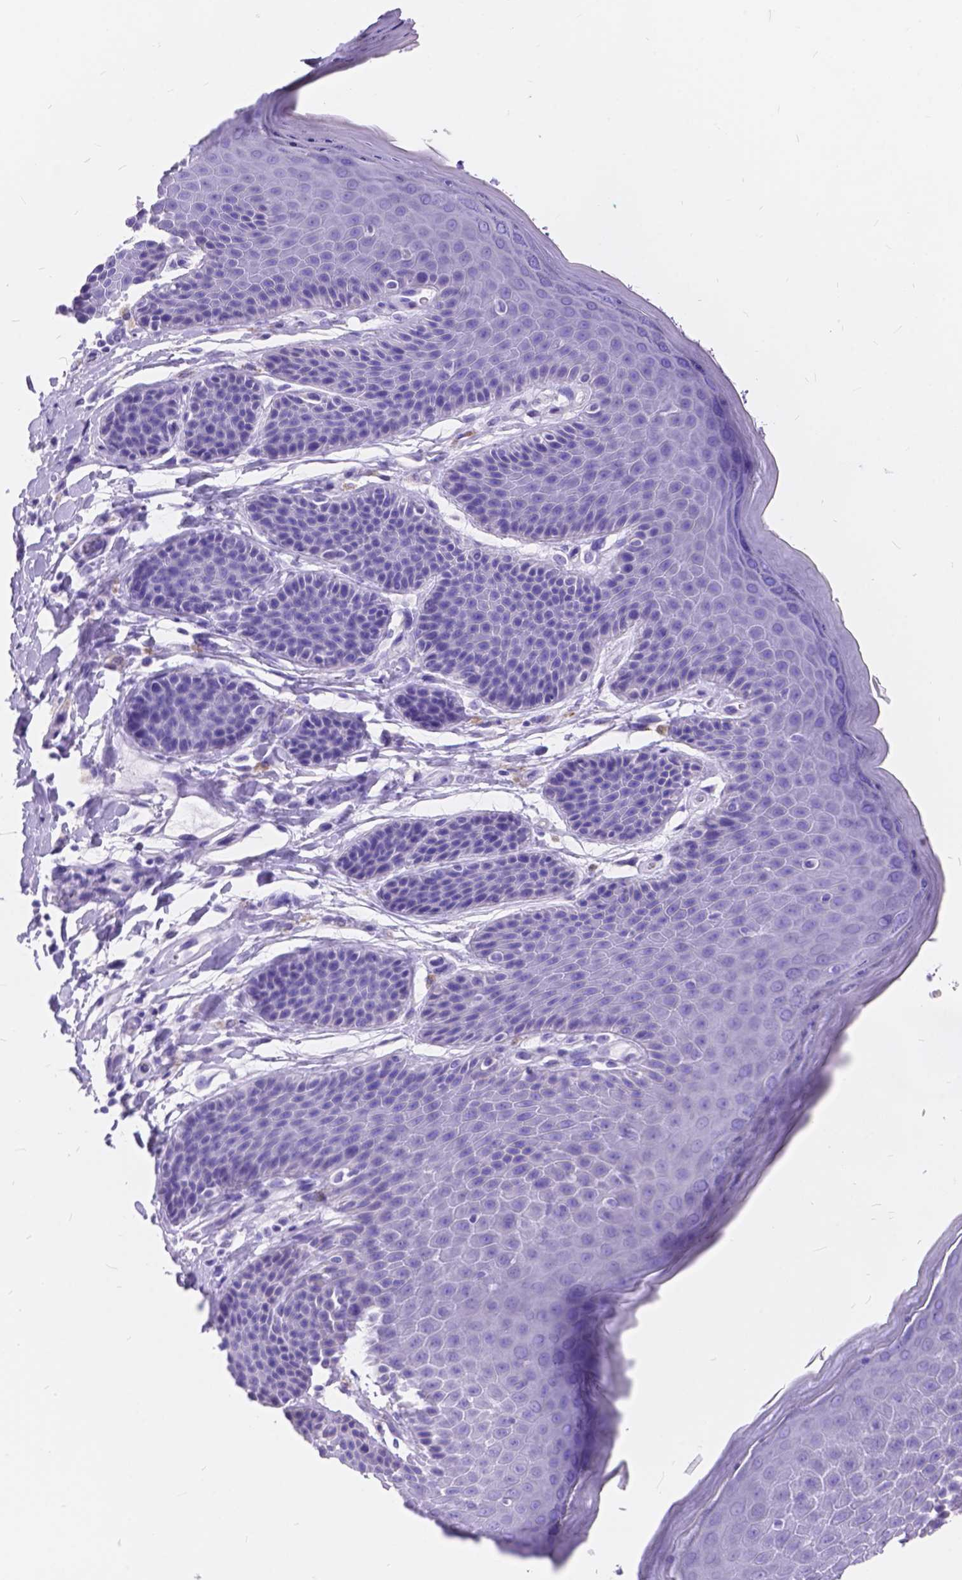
{"staining": {"intensity": "negative", "quantity": "none", "location": "none"}, "tissue": "skin", "cell_type": "Epidermal cells", "image_type": "normal", "snomed": [{"axis": "morphology", "description": "Normal tissue, NOS"}, {"axis": "topography", "description": "Anal"}, {"axis": "topography", "description": "Peripheral nerve tissue"}], "caption": "Immunohistochemistry (IHC) photomicrograph of normal human skin stained for a protein (brown), which shows no expression in epidermal cells.", "gene": "FOXL2", "patient": {"sex": "male", "age": 51}}